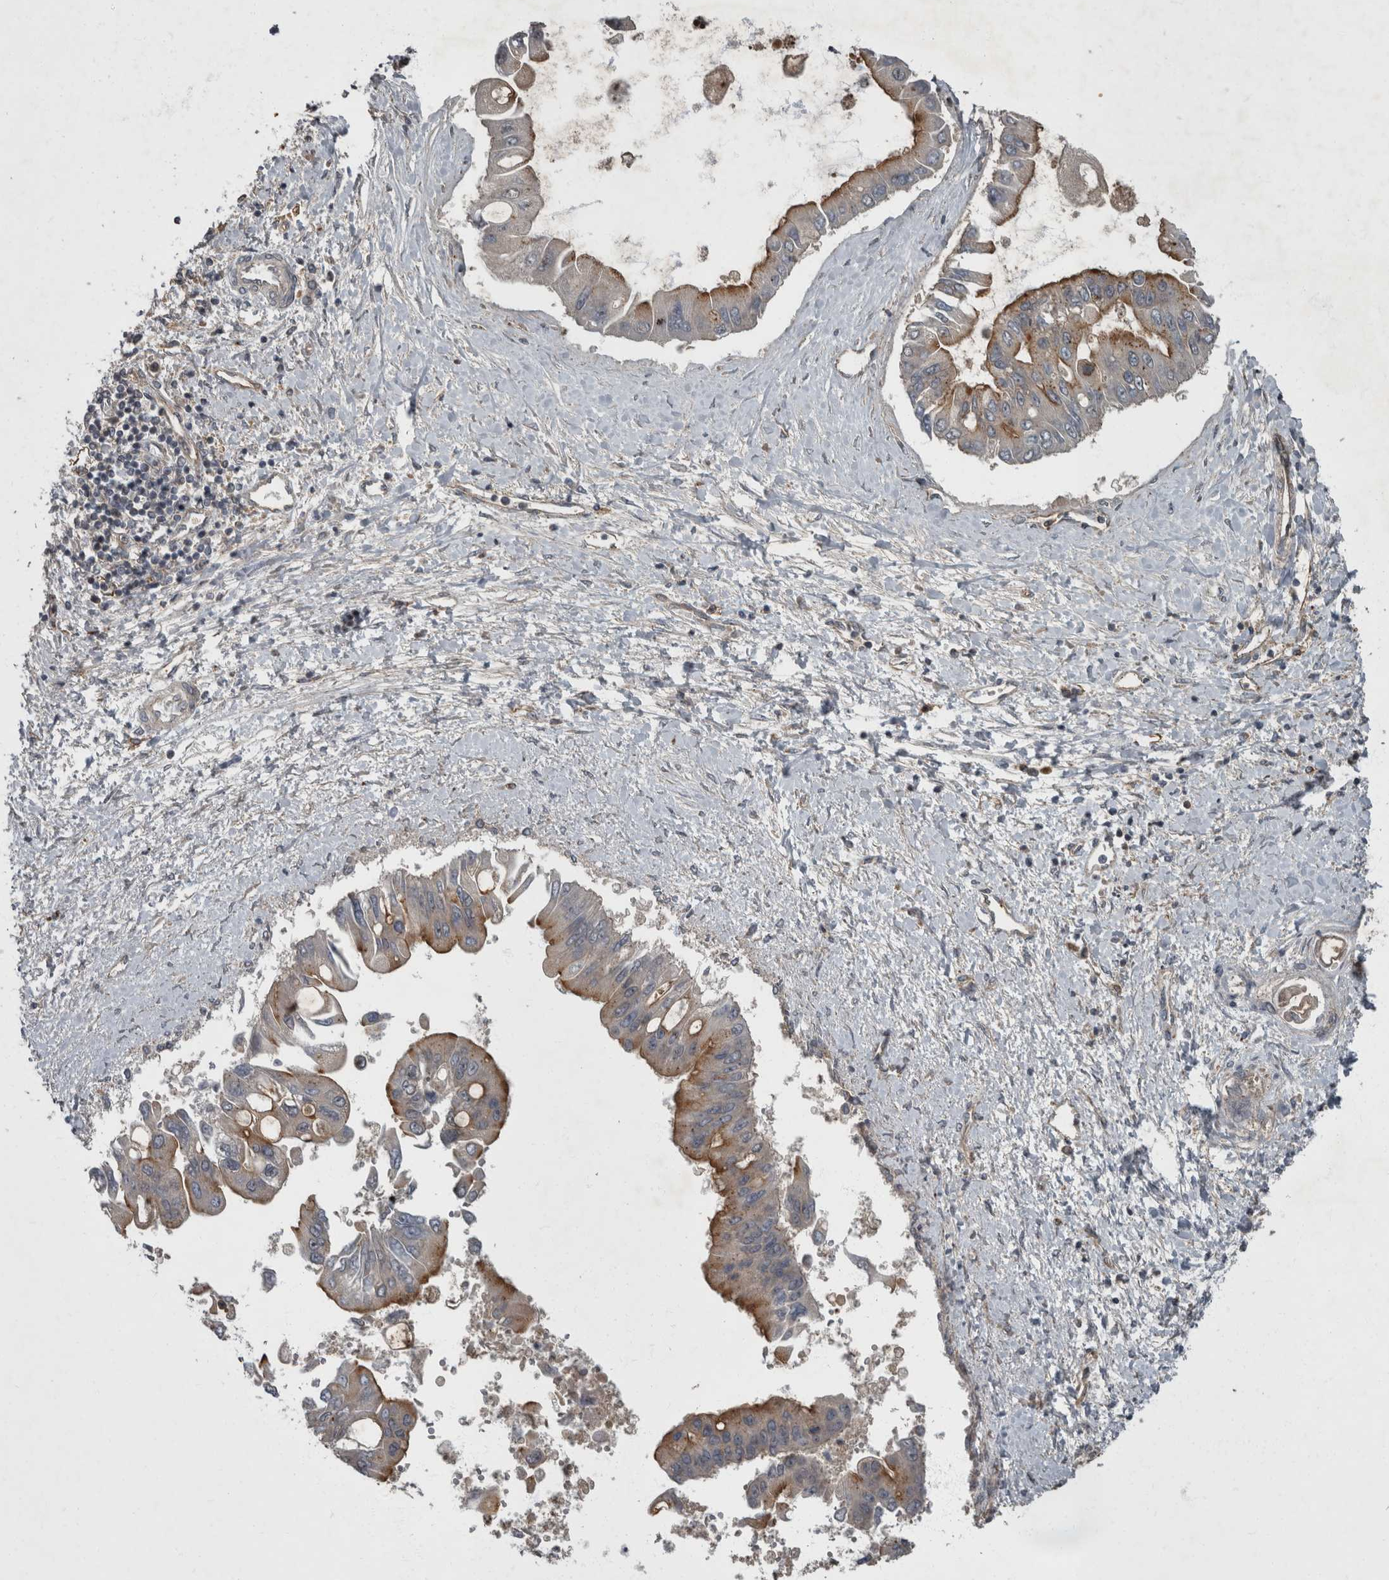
{"staining": {"intensity": "moderate", "quantity": "<25%", "location": "cytoplasmic/membranous"}, "tissue": "liver cancer", "cell_type": "Tumor cells", "image_type": "cancer", "snomed": [{"axis": "morphology", "description": "Cholangiocarcinoma"}, {"axis": "topography", "description": "Liver"}], "caption": "This is an image of IHC staining of liver cancer, which shows moderate positivity in the cytoplasmic/membranous of tumor cells.", "gene": "VEGFD", "patient": {"sex": "male", "age": 50}}